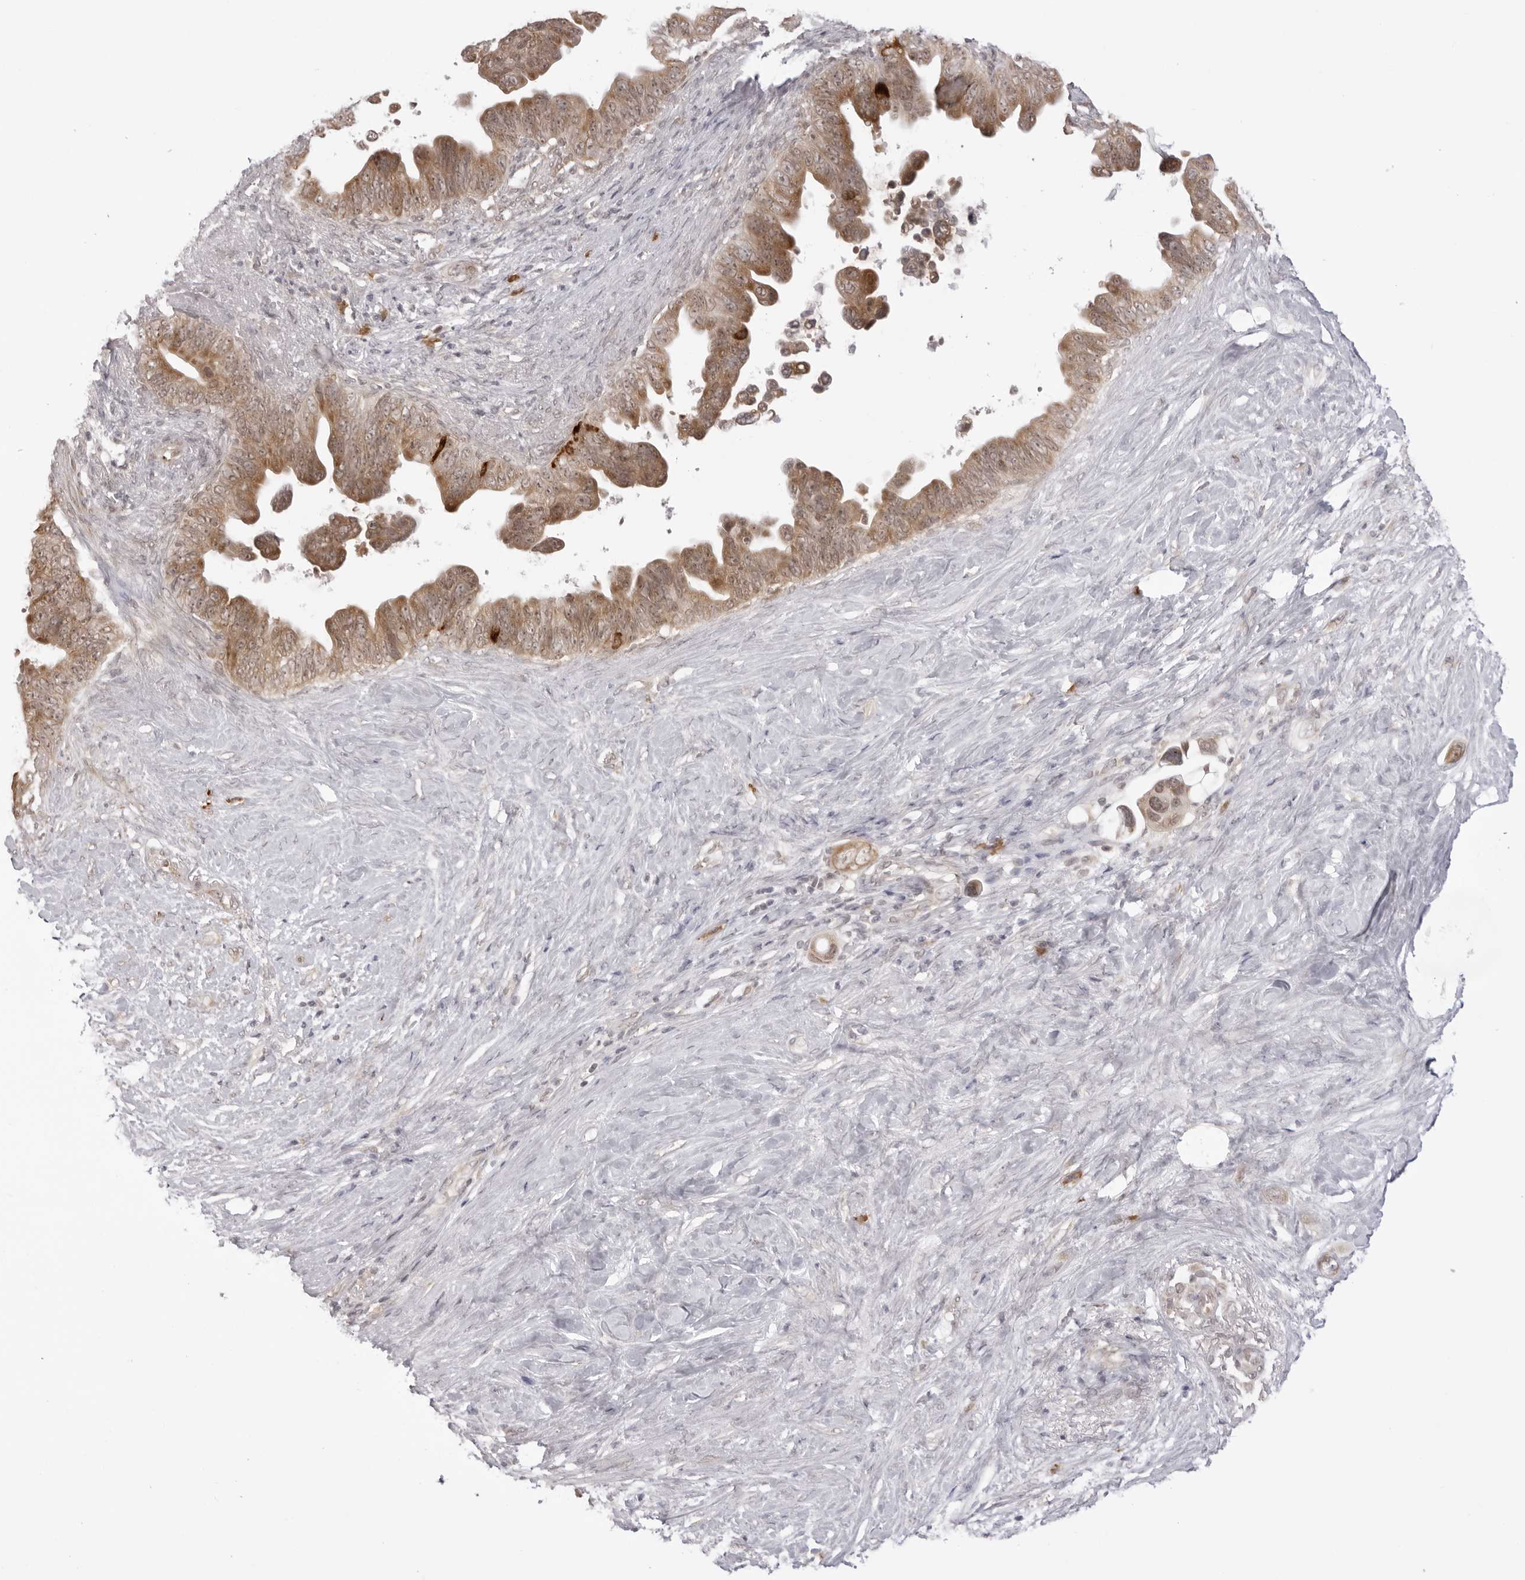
{"staining": {"intensity": "moderate", "quantity": ">75%", "location": "cytoplasmic/membranous"}, "tissue": "pancreatic cancer", "cell_type": "Tumor cells", "image_type": "cancer", "snomed": [{"axis": "morphology", "description": "Adenocarcinoma, NOS"}, {"axis": "topography", "description": "Pancreas"}], "caption": "A micrograph of pancreatic adenocarcinoma stained for a protein displays moderate cytoplasmic/membranous brown staining in tumor cells. Using DAB (brown) and hematoxylin (blue) stains, captured at high magnification using brightfield microscopy.", "gene": "ZC3H11A", "patient": {"sex": "female", "age": 72}}